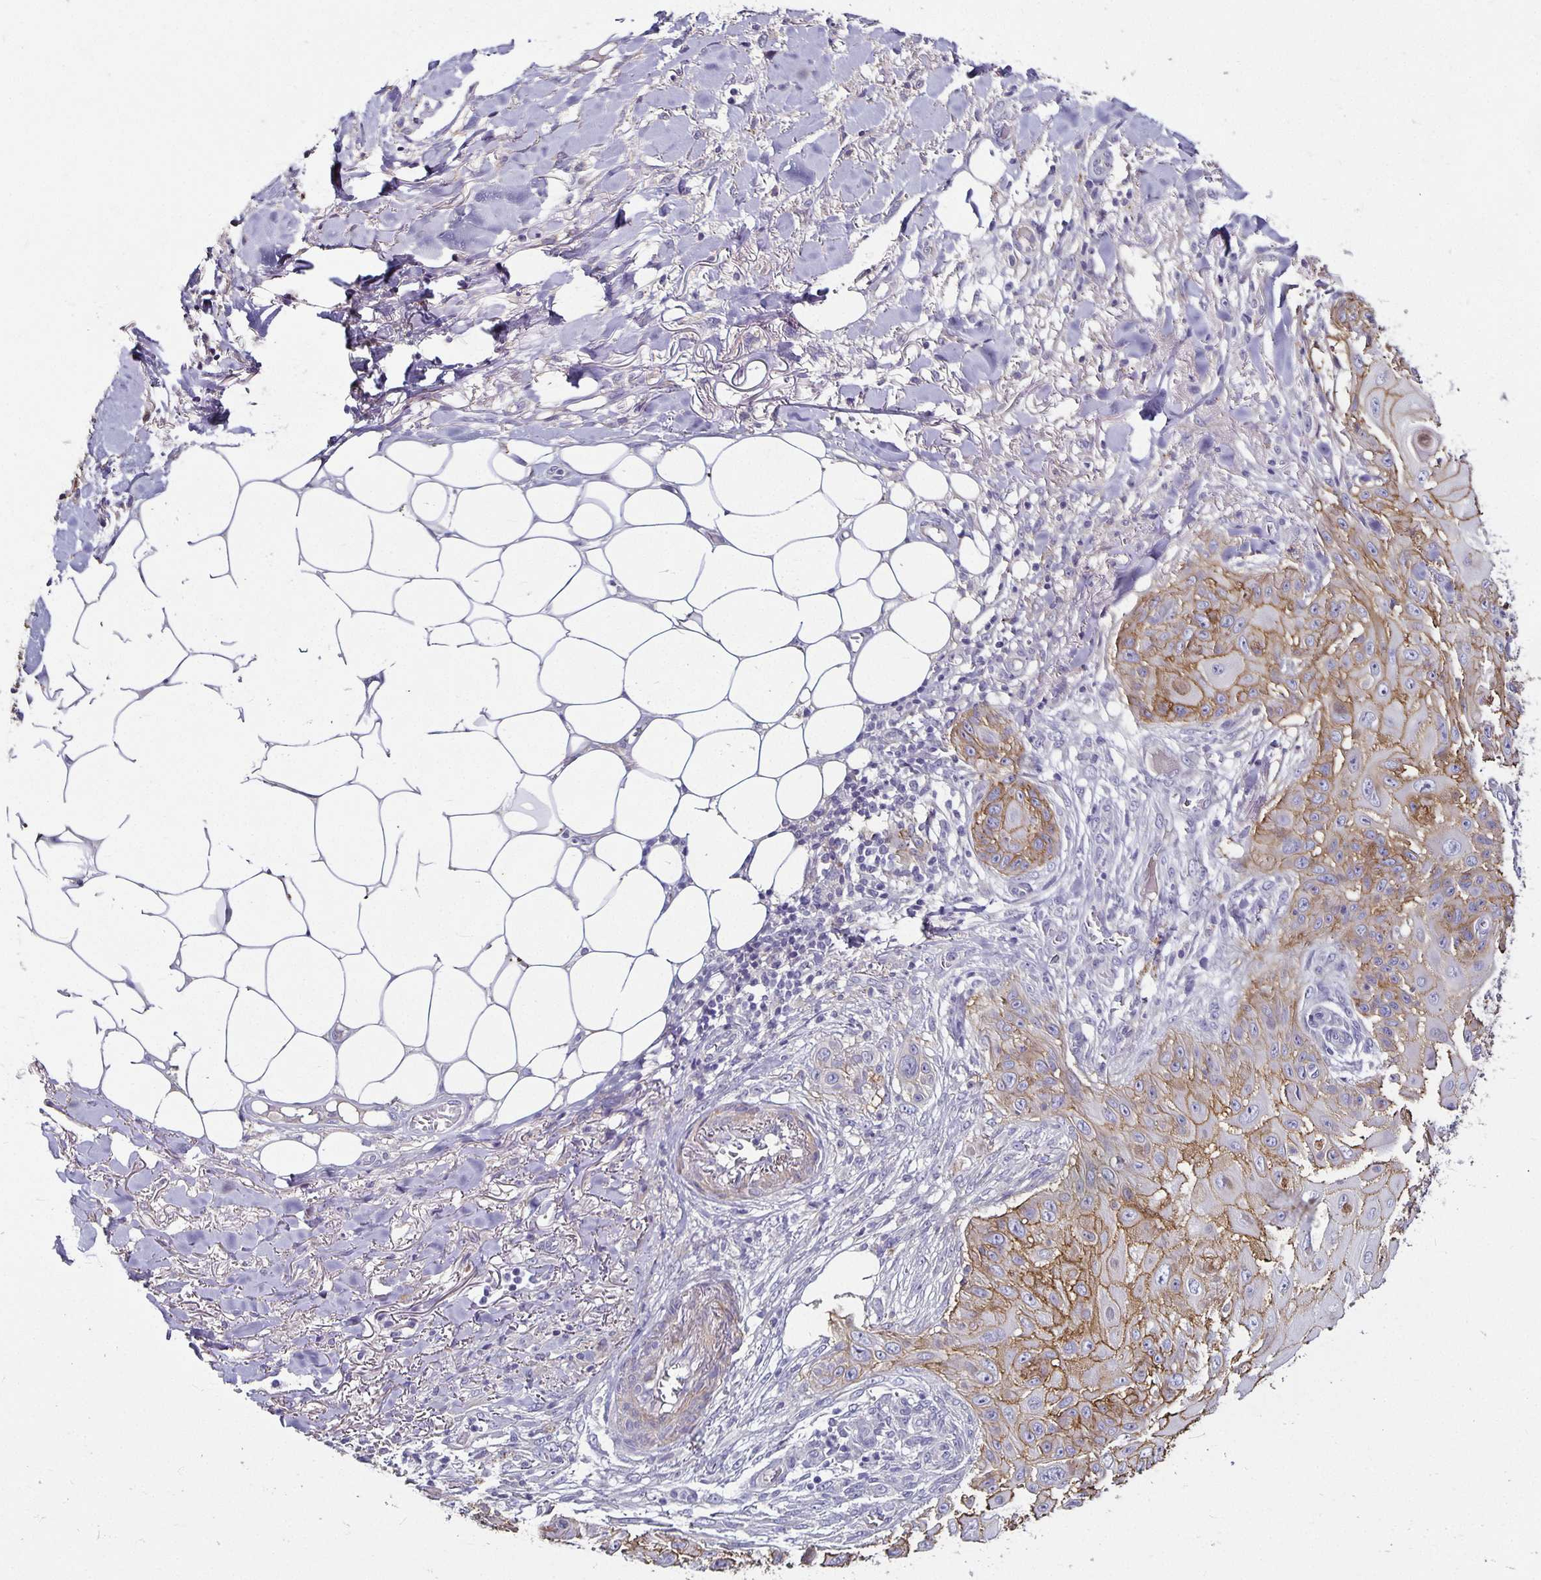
{"staining": {"intensity": "moderate", "quantity": "25%-75%", "location": "cytoplasmic/membranous"}, "tissue": "skin cancer", "cell_type": "Tumor cells", "image_type": "cancer", "snomed": [{"axis": "morphology", "description": "Squamous cell carcinoma, NOS"}, {"axis": "topography", "description": "Skin"}], "caption": "IHC photomicrograph of neoplastic tissue: squamous cell carcinoma (skin) stained using IHC exhibits medium levels of moderate protein expression localized specifically in the cytoplasmic/membranous of tumor cells, appearing as a cytoplasmic/membranous brown color.", "gene": "CA12", "patient": {"sex": "female", "age": 91}}